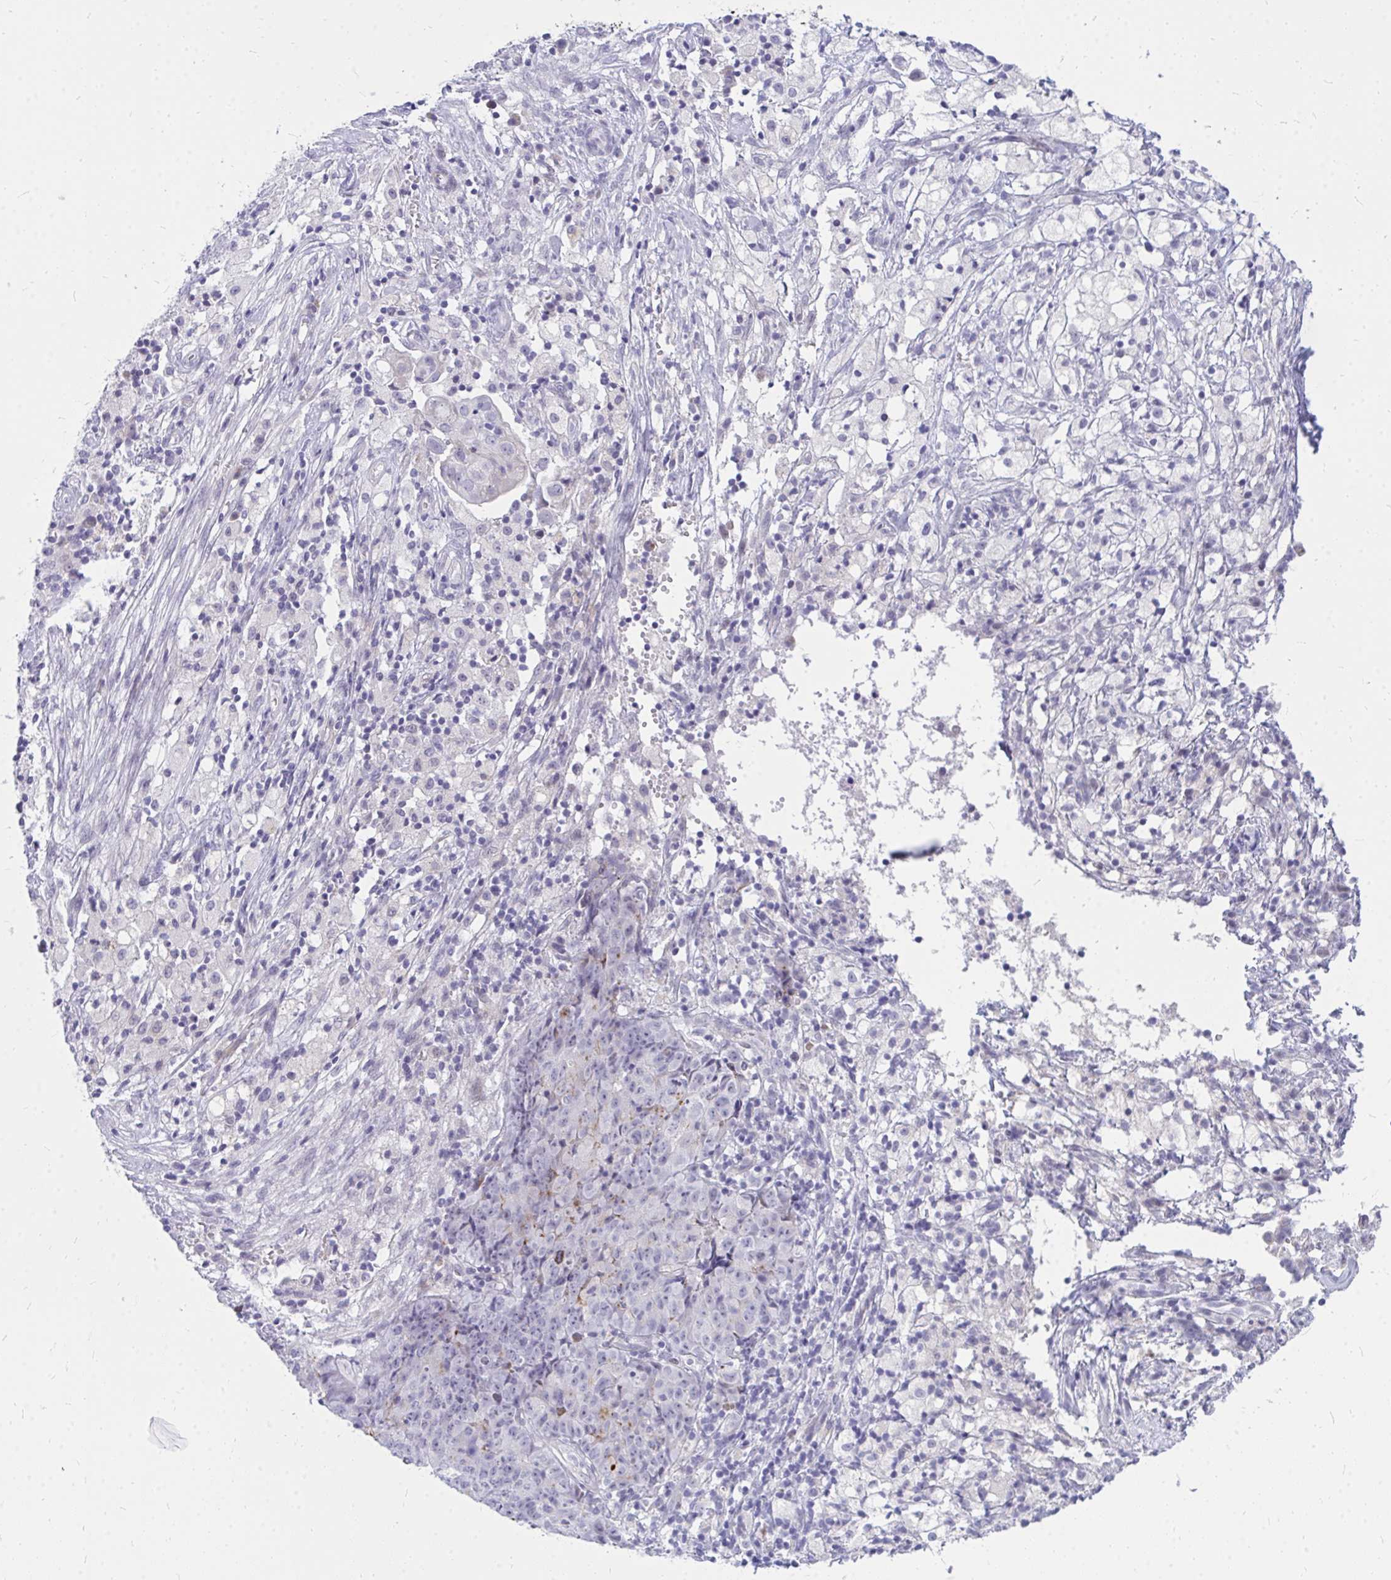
{"staining": {"intensity": "negative", "quantity": "none", "location": "none"}, "tissue": "ovarian cancer", "cell_type": "Tumor cells", "image_type": "cancer", "snomed": [{"axis": "morphology", "description": "Carcinoma, endometroid"}, {"axis": "topography", "description": "Ovary"}], "caption": "There is no significant expression in tumor cells of ovarian cancer. (DAB (3,3'-diaminobenzidine) immunohistochemistry visualized using brightfield microscopy, high magnification).", "gene": "ZSCAN25", "patient": {"sex": "female", "age": 42}}